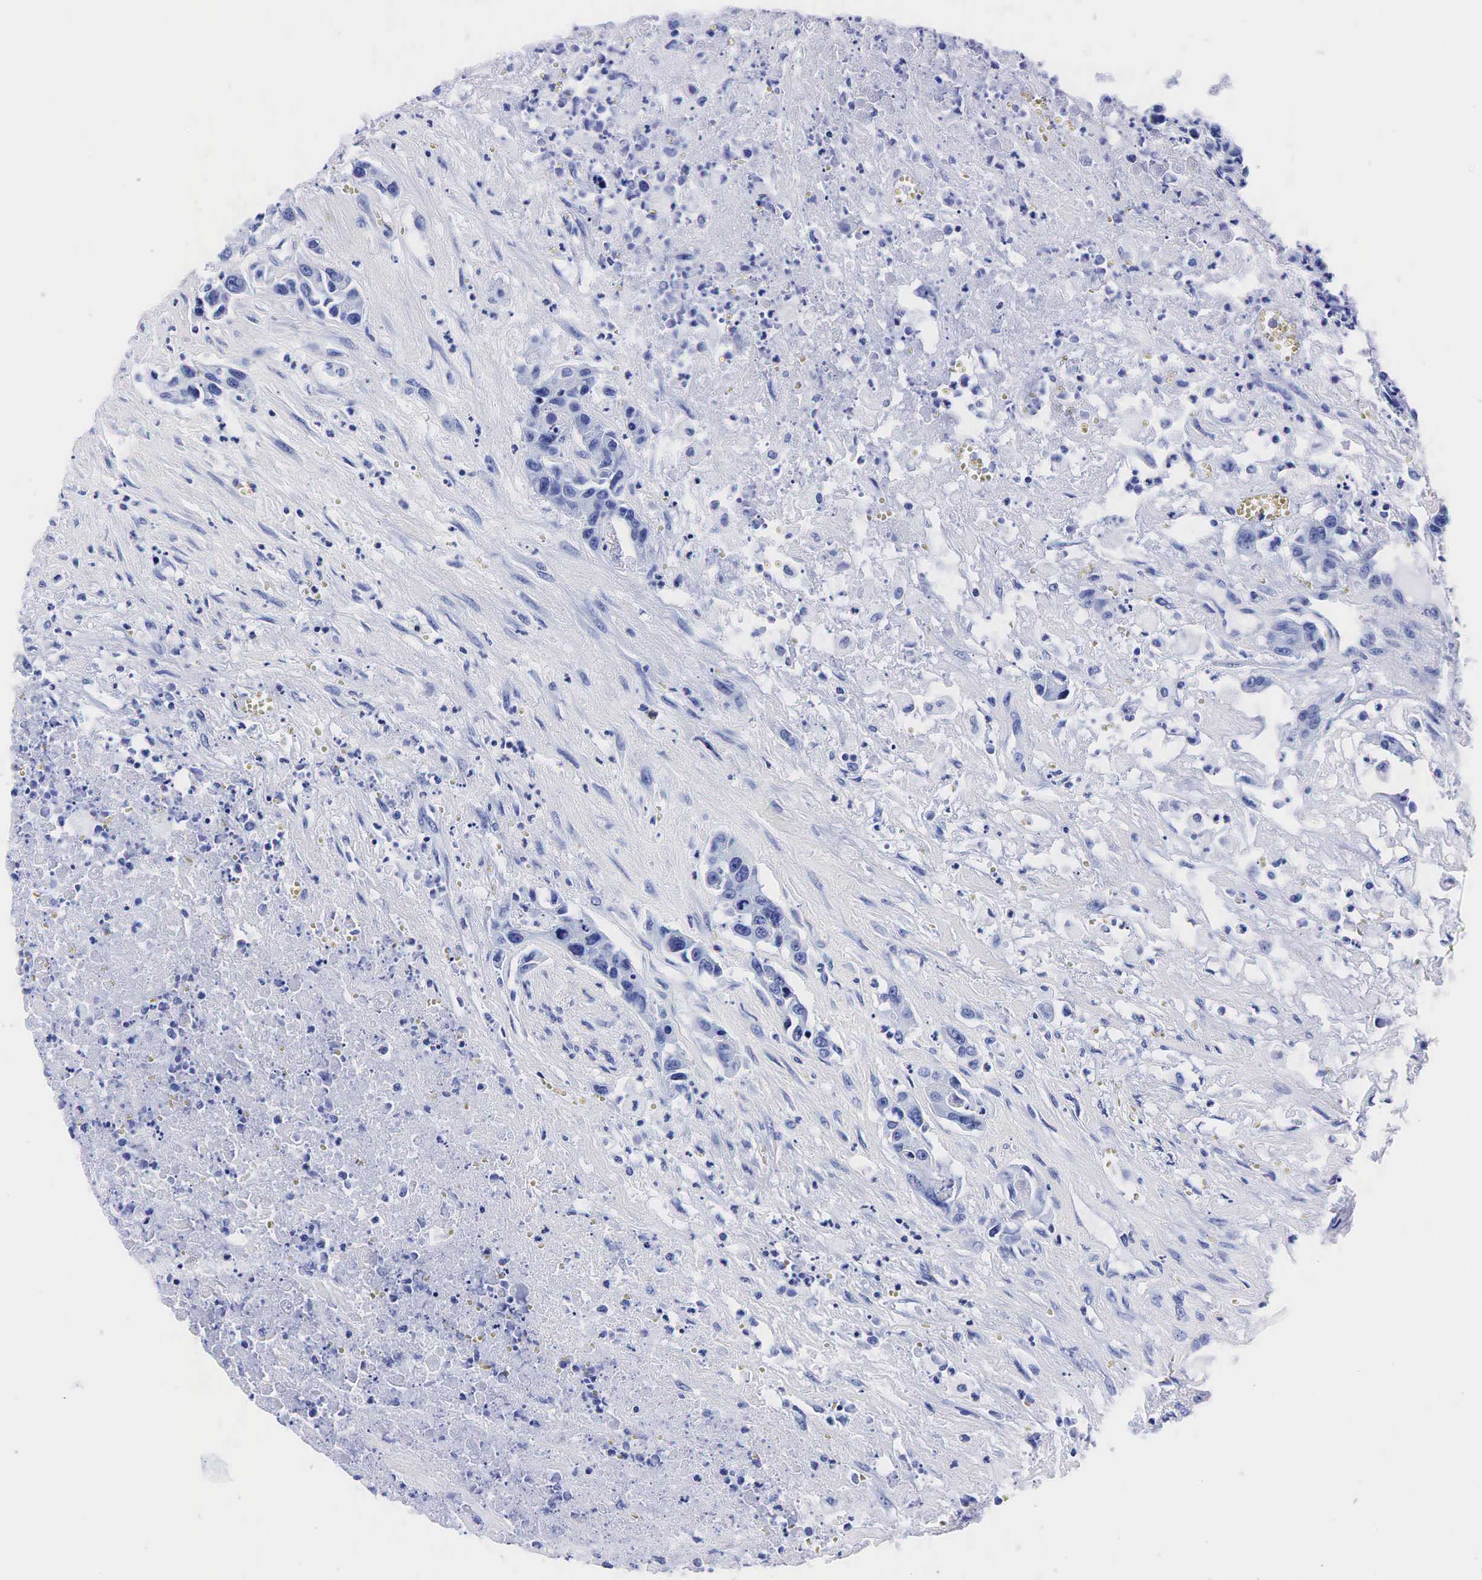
{"staining": {"intensity": "negative", "quantity": "none", "location": "none"}, "tissue": "urothelial cancer", "cell_type": "Tumor cells", "image_type": "cancer", "snomed": [{"axis": "morphology", "description": "Urothelial carcinoma, High grade"}, {"axis": "topography", "description": "Urinary bladder"}], "caption": "The micrograph reveals no staining of tumor cells in high-grade urothelial carcinoma.", "gene": "TG", "patient": {"sex": "male", "age": 86}}